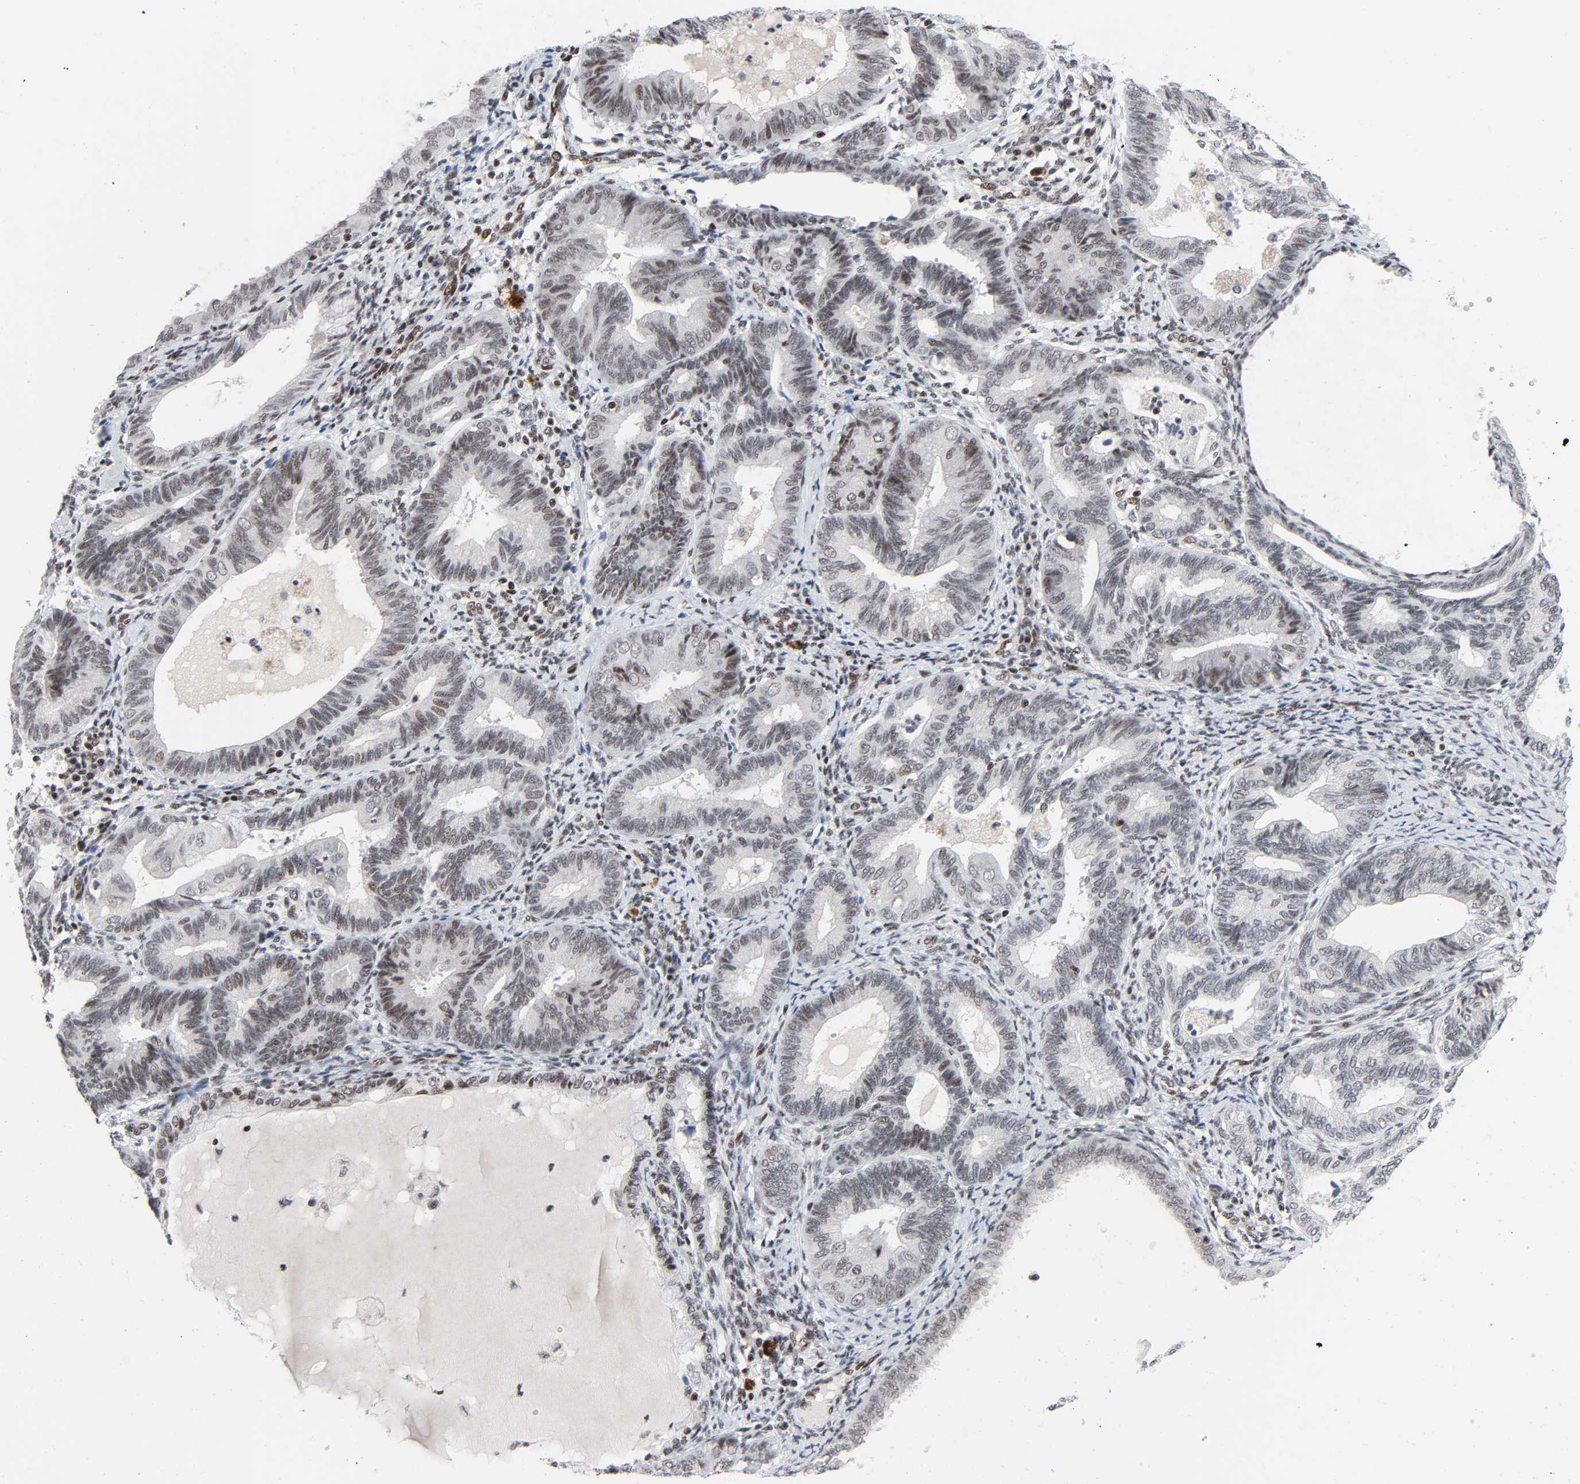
{"staining": {"intensity": "moderate", "quantity": "25%-75%", "location": "nuclear"}, "tissue": "endometrial cancer", "cell_type": "Tumor cells", "image_type": "cancer", "snomed": [{"axis": "morphology", "description": "Adenocarcinoma, NOS"}, {"axis": "topography", "description": "Endometrium"}], "caption": "Protein staining by immunohistochemistry (IHC) displays moderate nuclear staining in about 25%-75% of tumor cells in endometrial cancer. The staining was performed using DAB, with brown indicating positive protein expression. Nuclei are stained blue with hematoxylin.", "gene": "GABPA", "patient": {"sex": "female", "age": 75}}